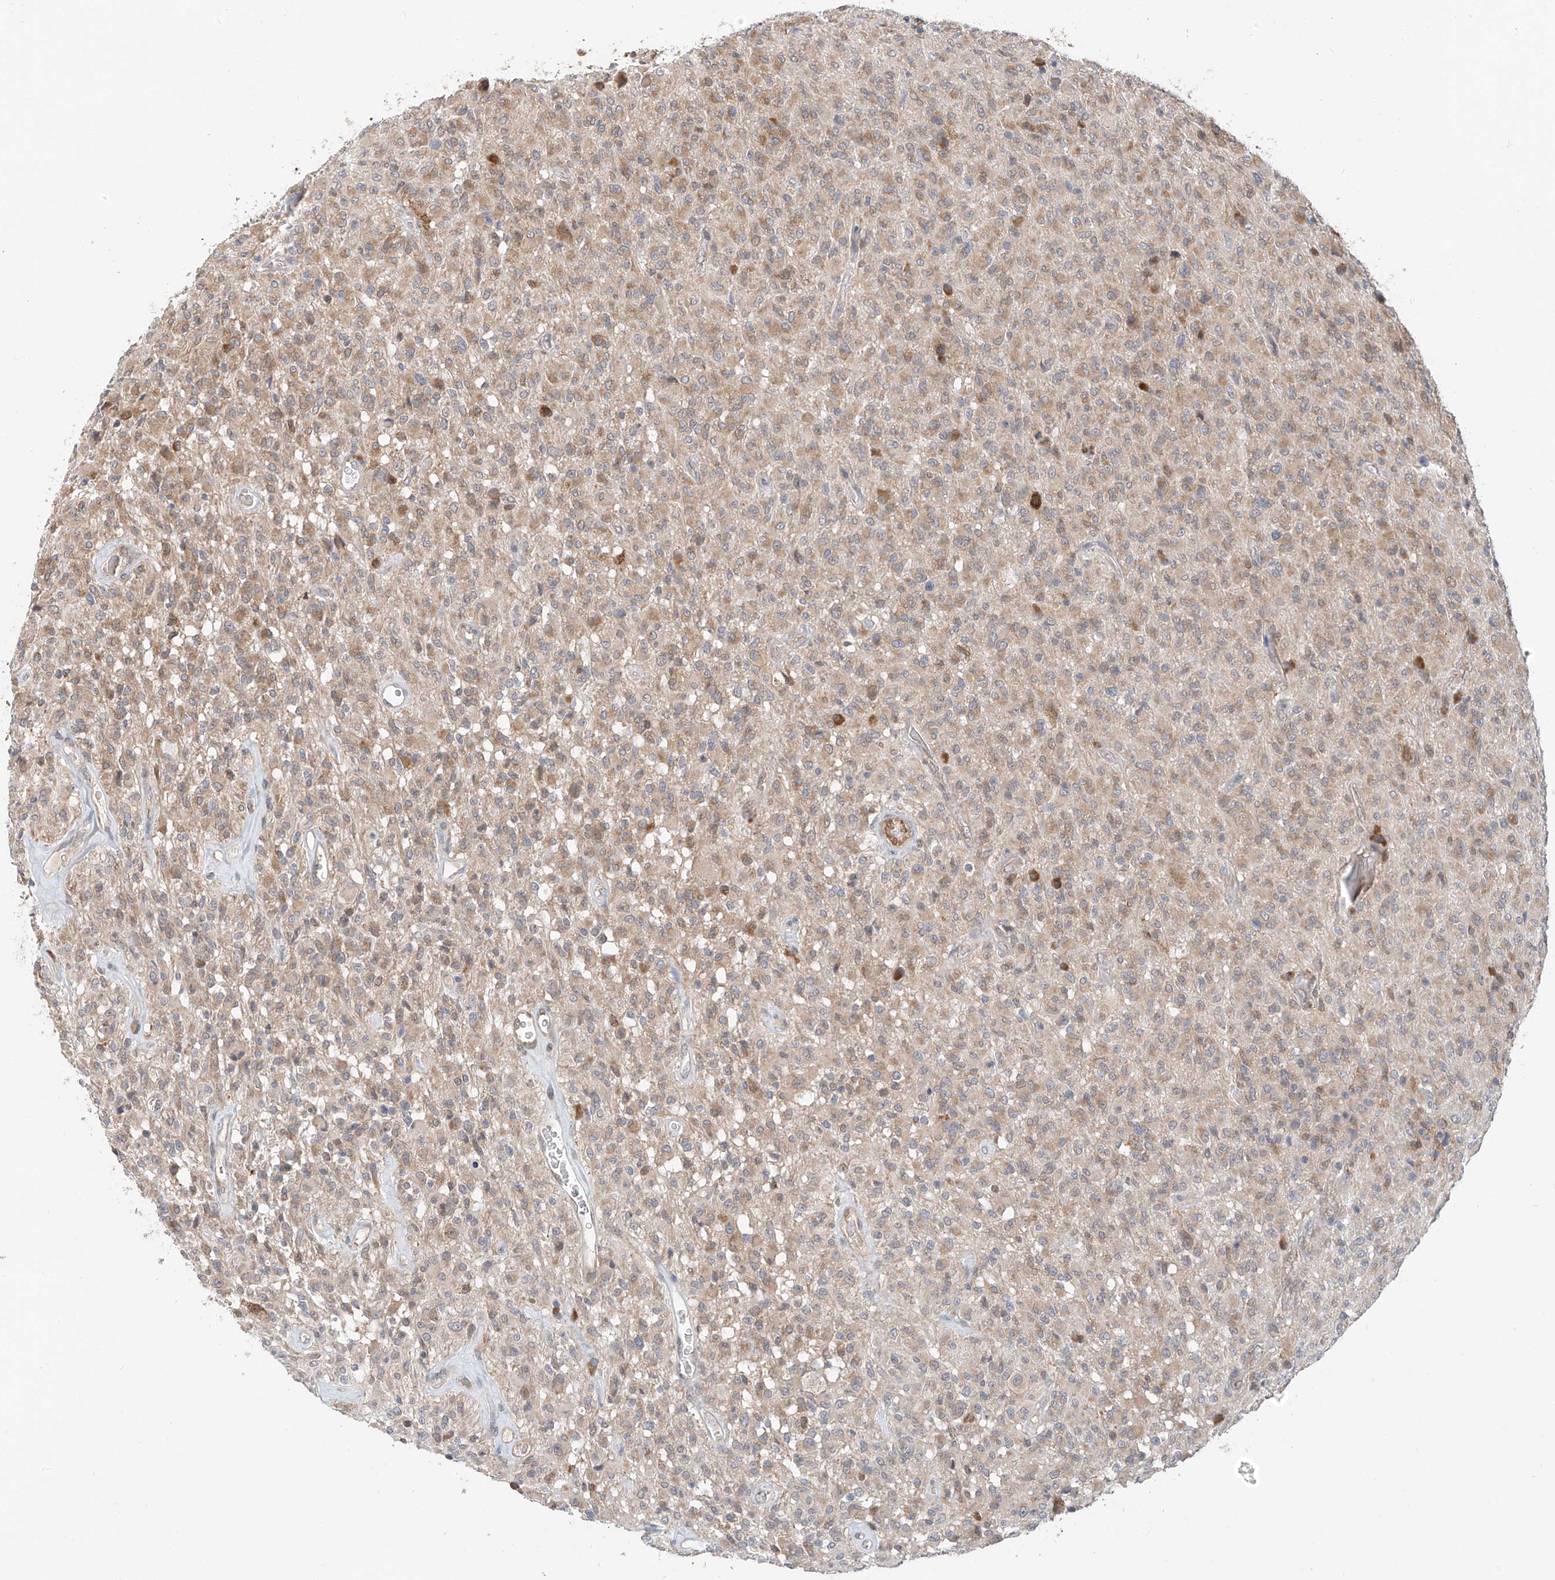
{"staining": {"intensity": "moderate", "quantity": "25%-75%", "location": "cytoplasmic/membranous"}, "tissue": "glioma", "cell_type": "Tumor cells", "image_type": "cancer", "snomed": [{"axis": "morphology", "description": "Glioma, malignant, High grade"}, {"axis": "topography", "description": "Brain"}], "caption": "Tumor cells display medium levels of moderate cytoplasmic/membranous positivity in approximately 25%-75% of cells in malignant high-grade glioma. The staining was performed using DAB, with brown indicating positive protein expression. Nuclei are stained blue with hematoxylin.", "gene": "PPA2", "patient": {"sex": "female", "age": 57}}